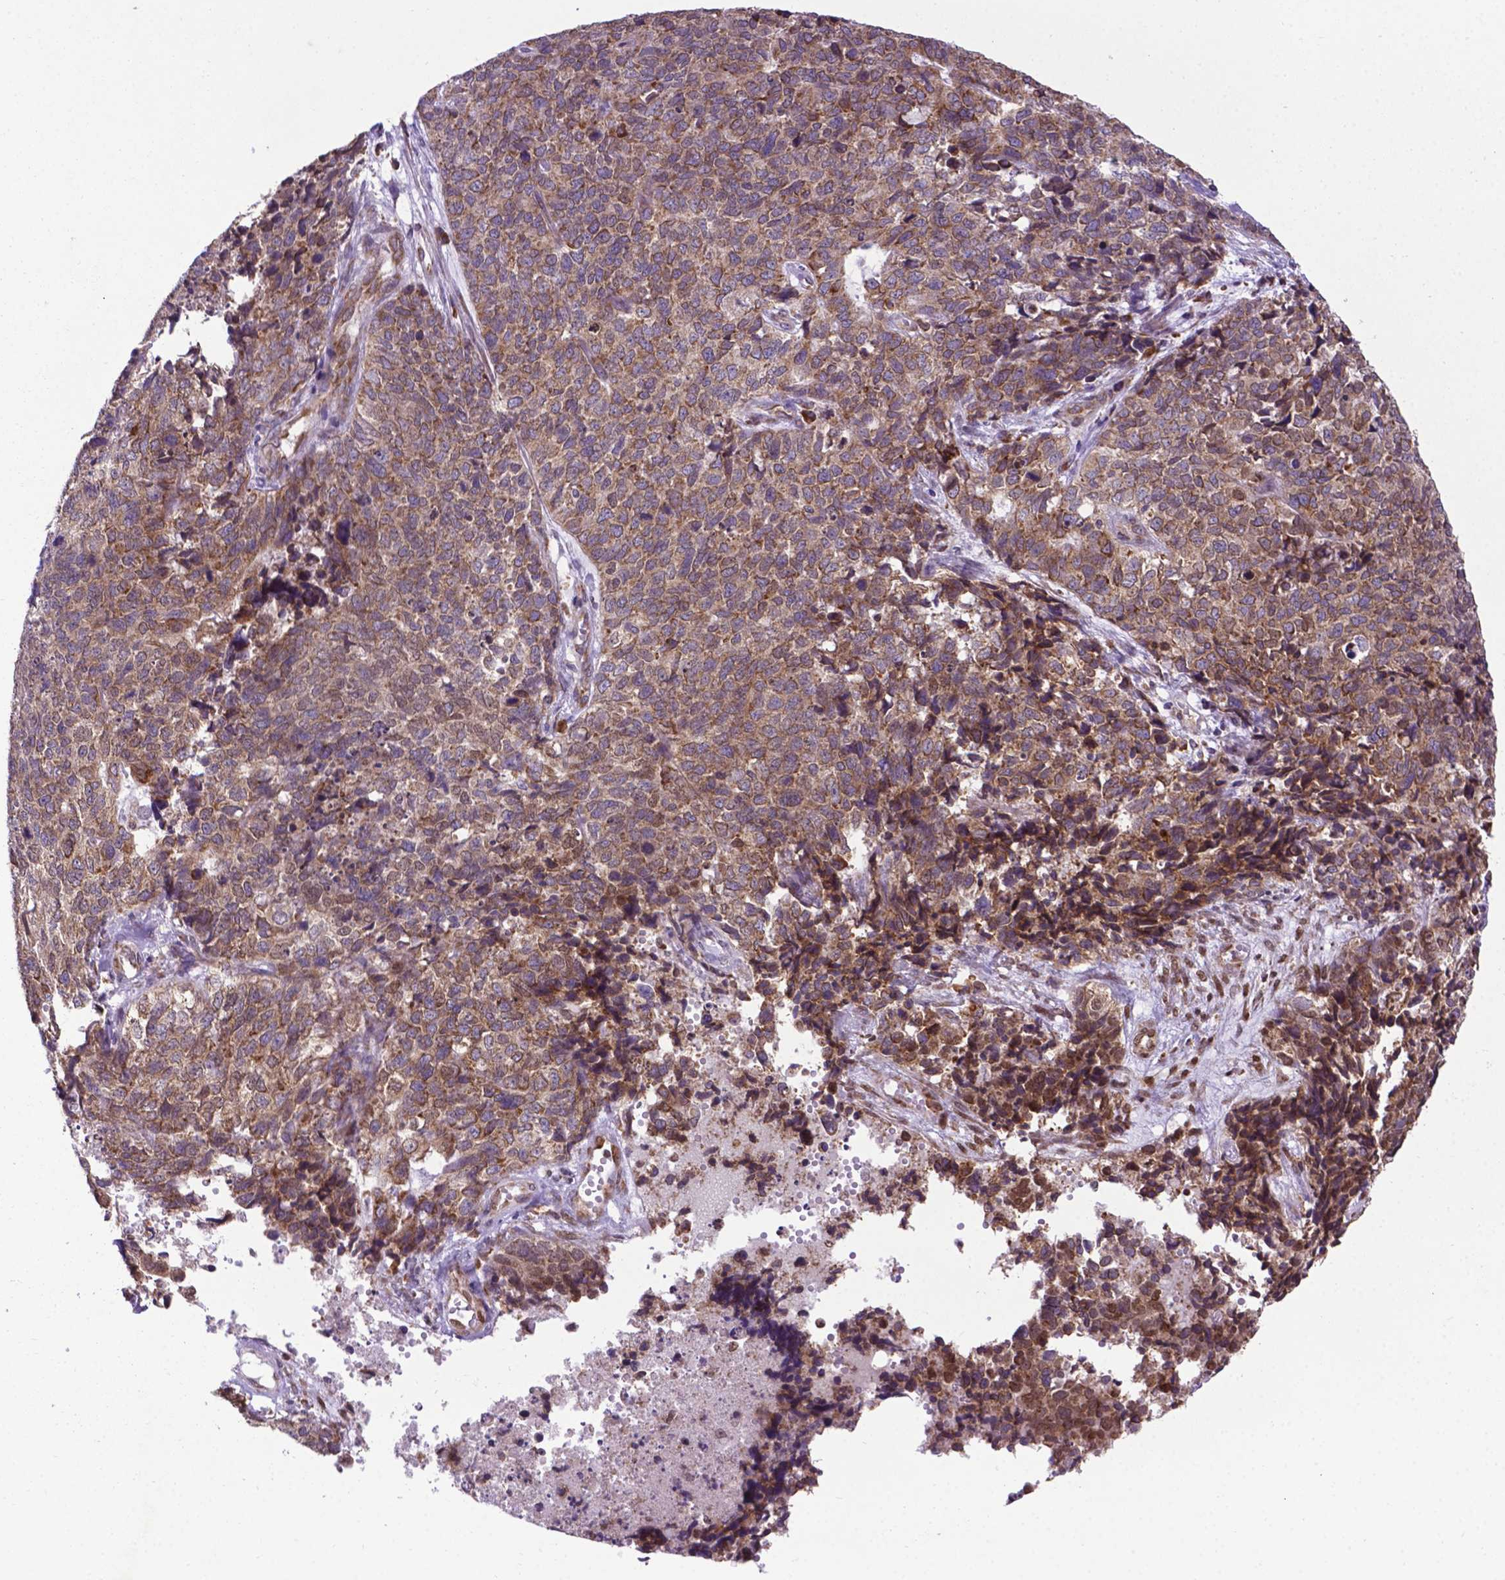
{"staining": {"intensity": "moderate", "quantity": ">75%", "location": "cytoplasmic/membranous"}, "tissue": "cervical cancer", "cell_type": "Tumor cells", "image_type": "cancer", "snomed": [{"axis": "morphology", "description": "Squamous cell carcinoma, NOS"}, {"axis": "topography", "description": "Cervix"}], "caption": "A medium amount of moderate cytoplasmic/membranous positivity is identified in approximately >75% of tumor cells in cervical cancer (squamous cell carcinoma) tissue.", "gene": "WDR83OS", "patient": {"sex": "female", "age": 63}}